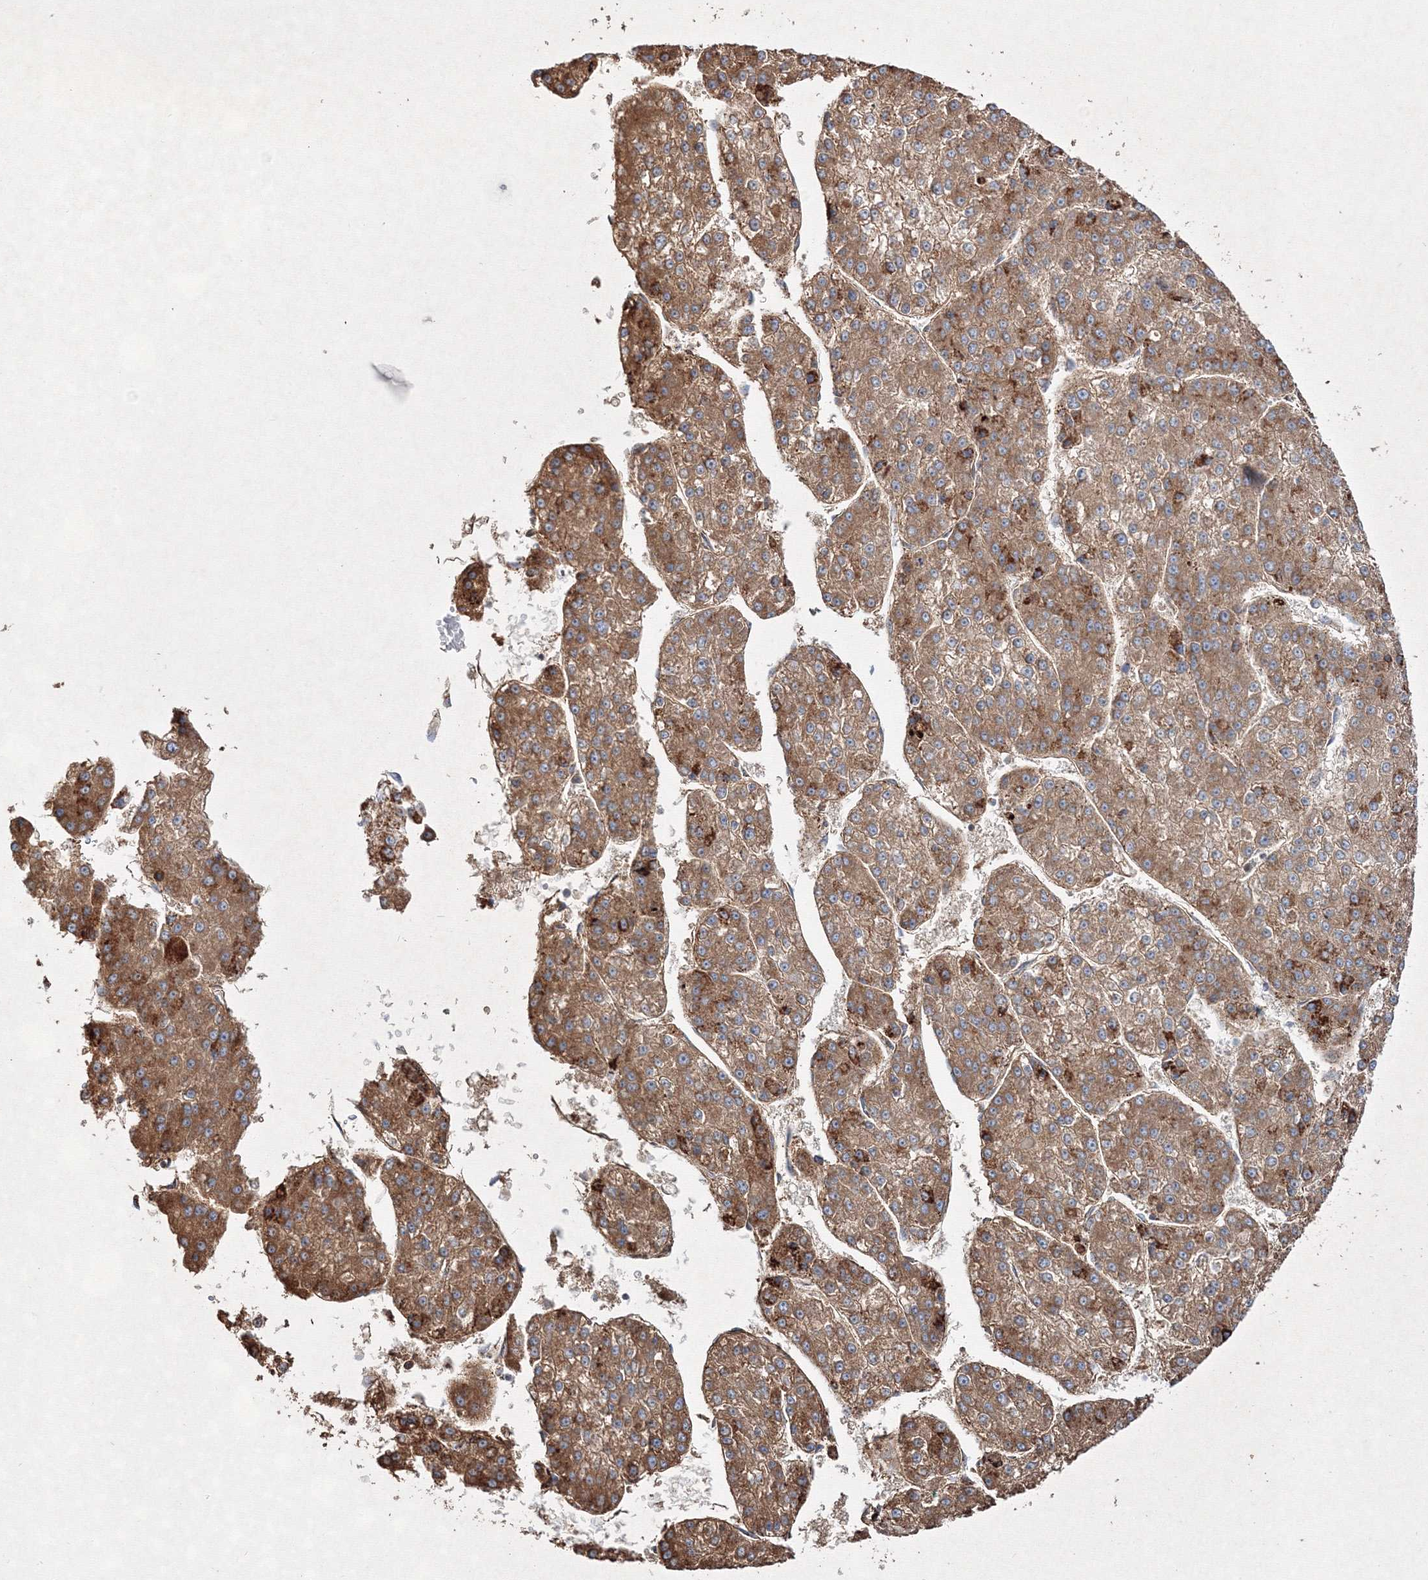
{"staining": {"intensity": "moderate", "quantity": ">75%", "location": "cytoplasmic/membranous"}, "tissue": "liver cancer", "cell_type": "Tumor cells", "image_type": "cancer", "snomed": [{"axis": "morphology", "description": "Carcinoma, Hepatocellular, NOS"}, {"axis": "topography", "description": "Liver"}], "caption": "This is a photomicrograph of IHC staining of liver cancer (hepatocellular carcinoma), which shows moderate staining in the cytoplasmic/membranous of tumor cells.", "gene": "IGSF9", "patient": {"sex": "female", "age": 73}}